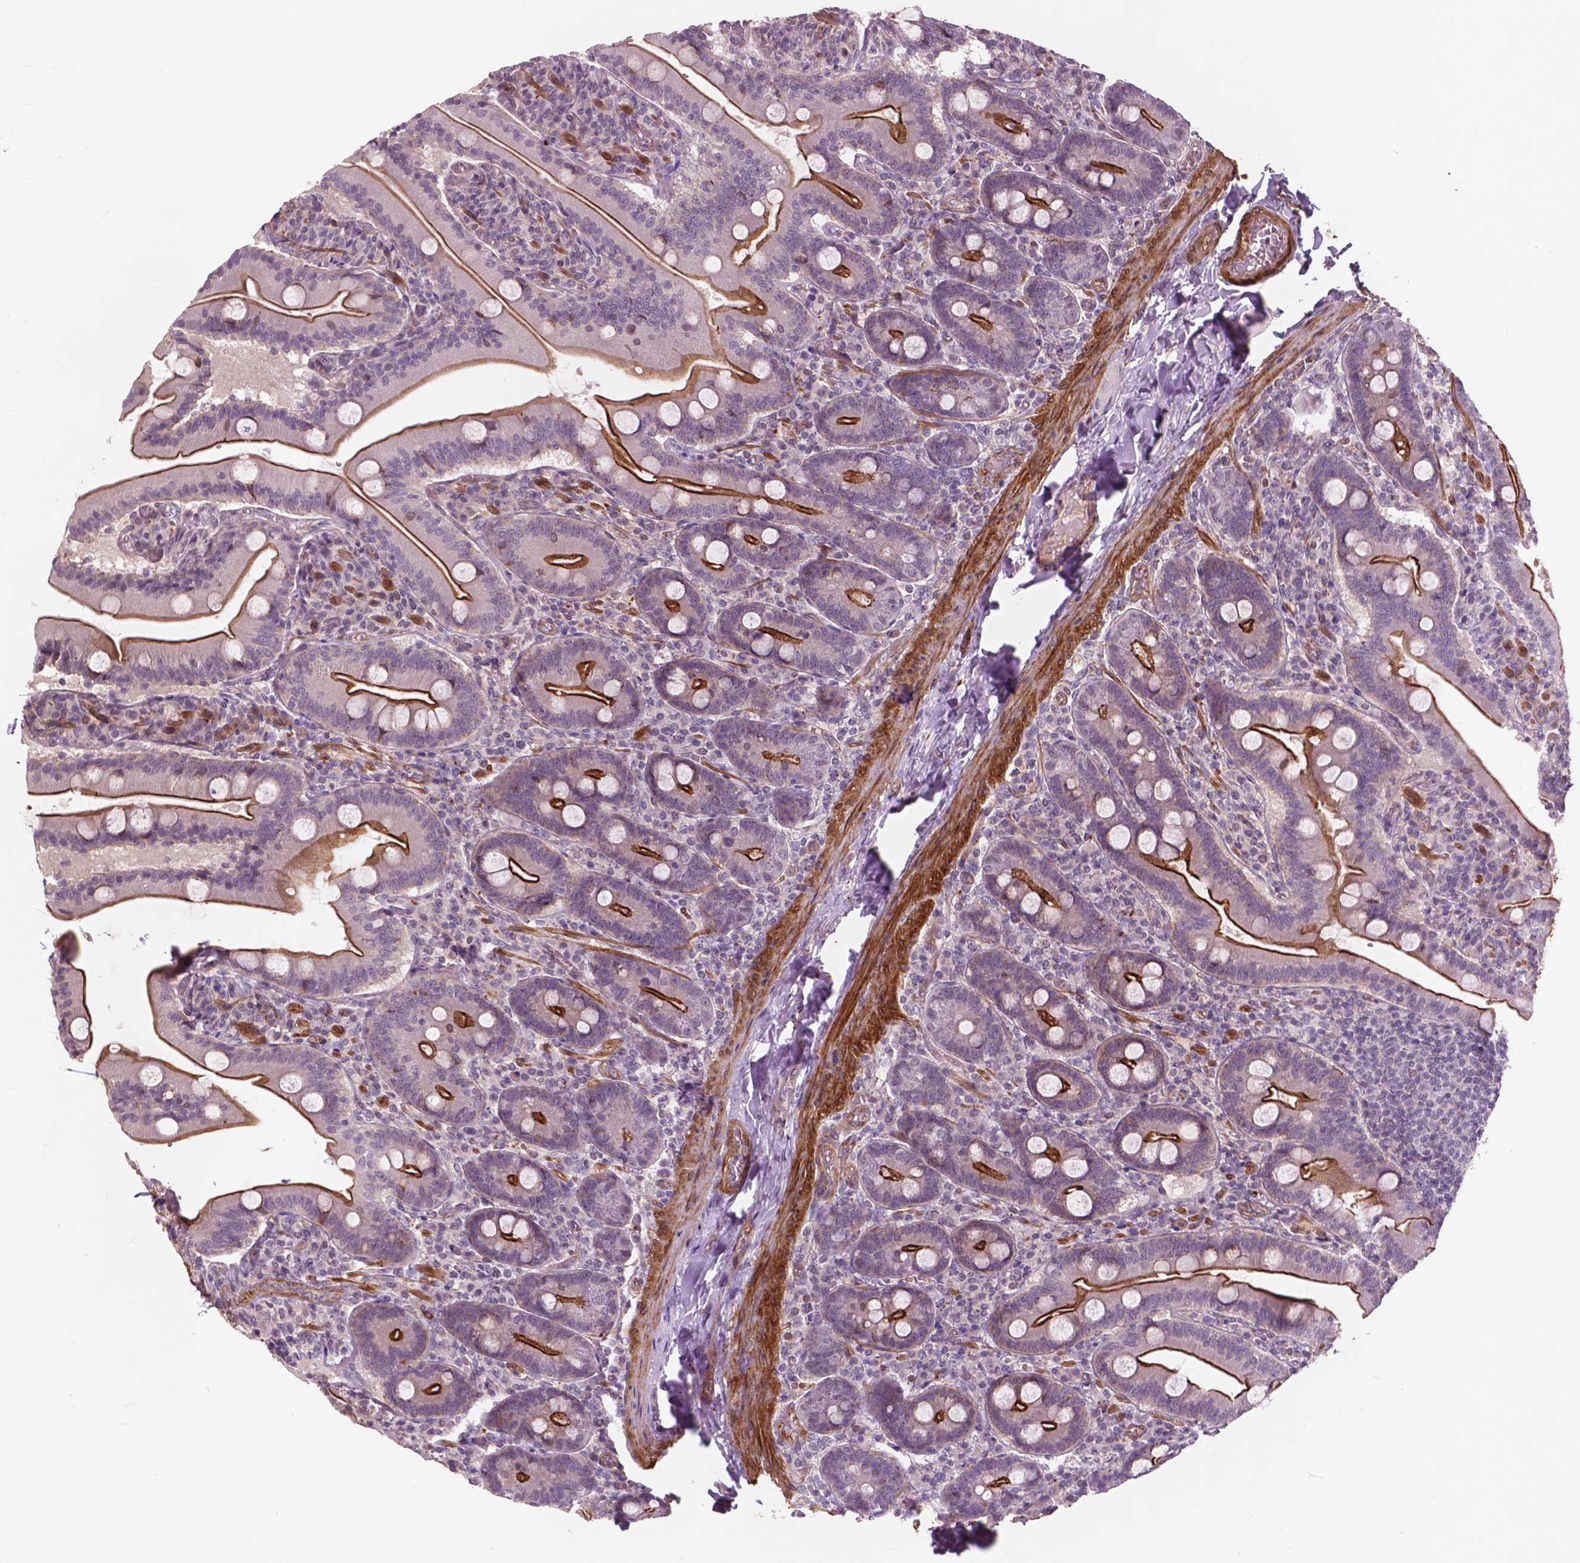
{"staining": {"intensity": "strong", "quantity": "25%-75%", "location": "cytoplasmic/membranous"}, "tissue": "small intestine", "cell_type": "Glandular cells", "image_type": "normal", "snomed": [{"axis": "morphology", "description": "Normal tissue, NOS"}, {"axis": "topography", "description": "Small intestine"}], "caption": "Immunohistochemical staining of benign small intestine displays 25%-75% levels of strong cytoplasmic/membranous protein expression in approximately 25%-75% of glandular cells.", "gene": "RFPL4B", "patient": {"sex": "male", "age": 37}}